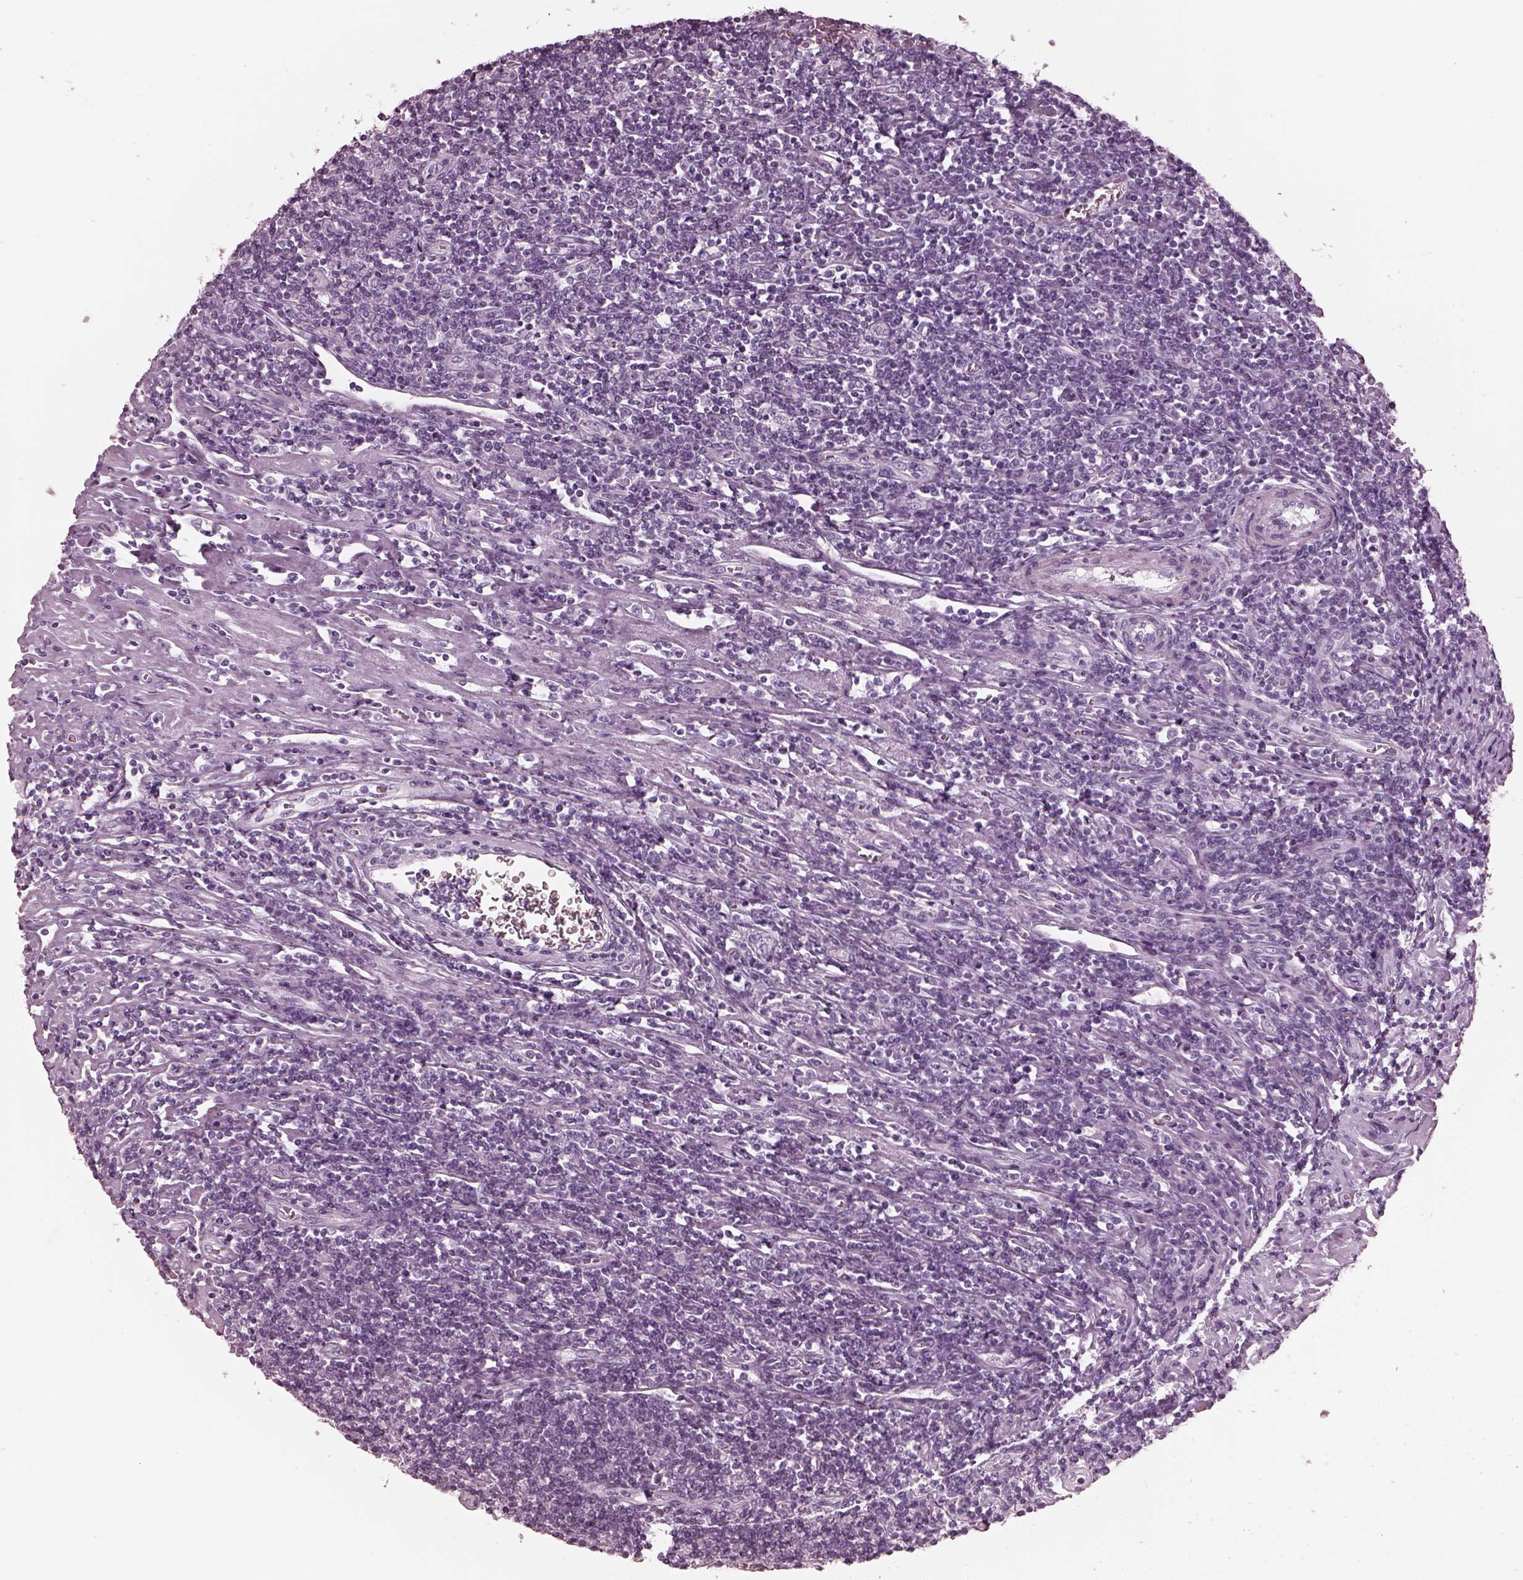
{"staining": {"intensity": "negative", "quantity": "none", "location": "none"}, "tissue": "lymphoma", "cell_type": "Tumor cells", "image_type": "cancer", "snomed": [{"axis": "morphology", "description": "Hodgkin's disease, NOS"}, {"axis": "topography", "description": "Lymph node"}], "caption": "This is an immunohistochemistry (IHC) histopathology image of human lymphoma. There is no expression in tumor cells.", "gene": "FABP9", "patient": {"sex": "male", "age": 40}}